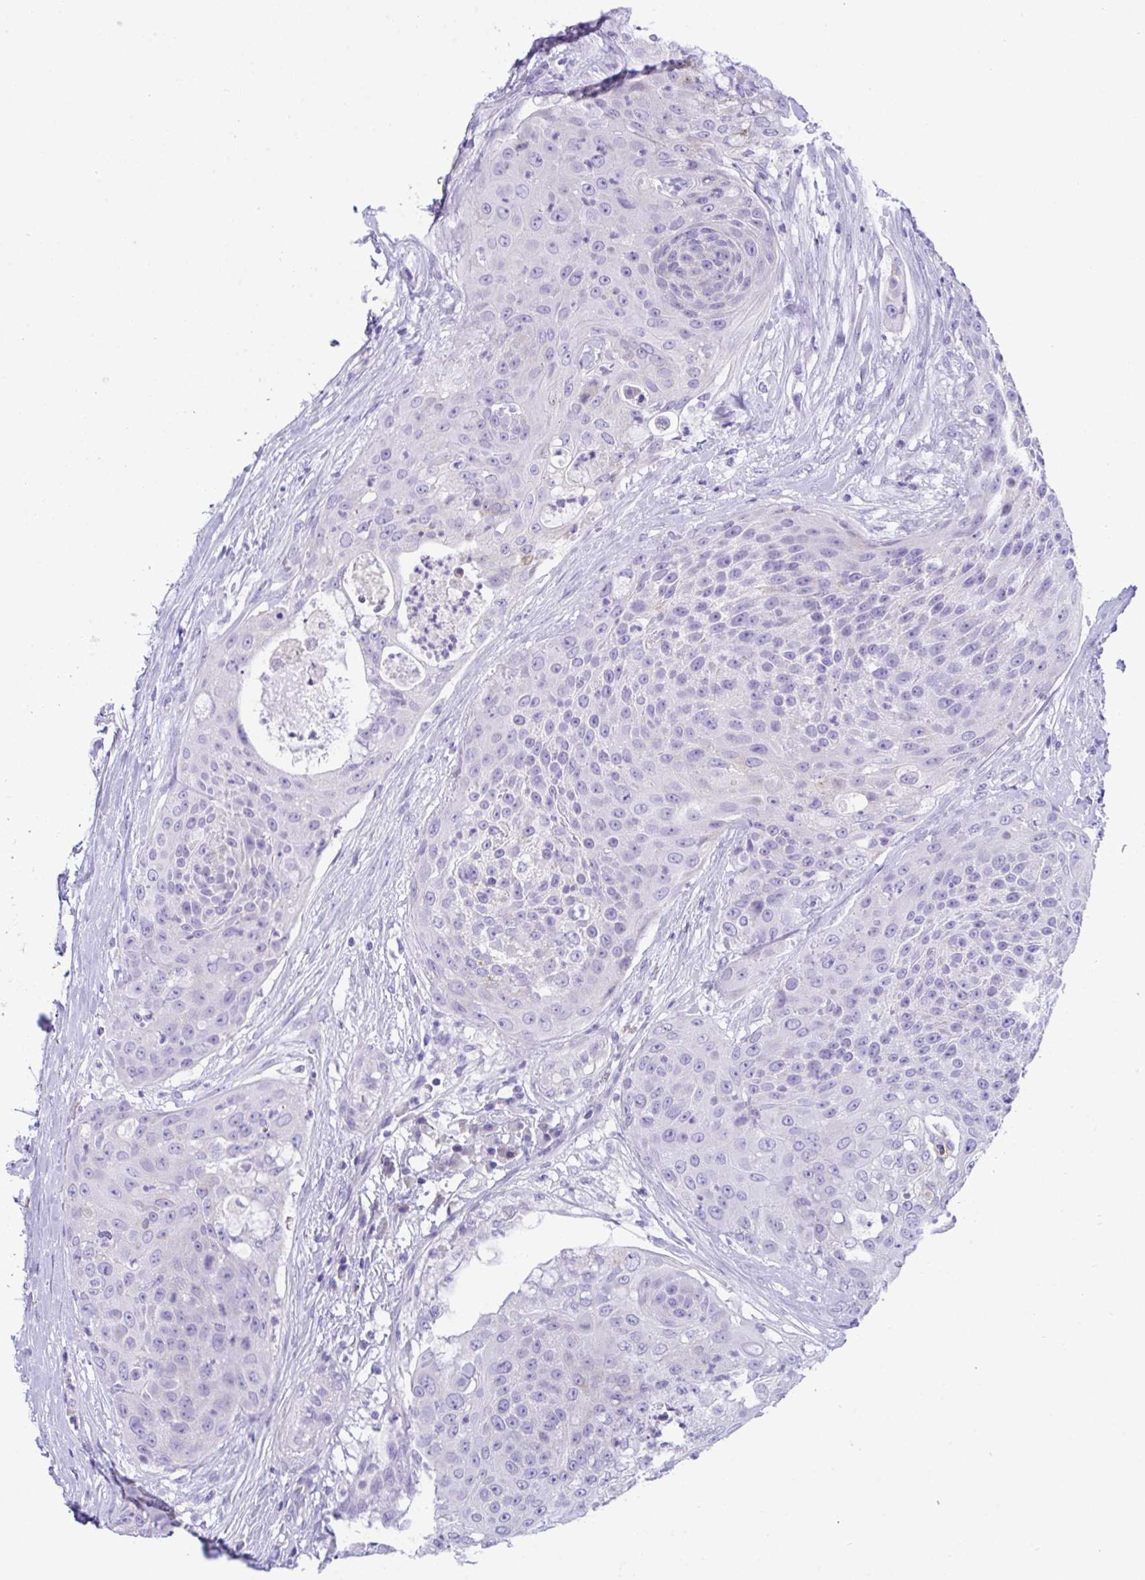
{"staining": {"intensity": "negative", "quantity": "none", "location": "none"}, "tissue": "urothelial cancer", "cell_type": "Tumor cells", "image_type": "cancer", "snomed": [{"axis": "morphology", "description": "Urothelial carcinoma, High grade"}, {"axis": "topography", "description": "Urinary bladder"}], "caption": "IHC of urothelial cancer shows no positivity in tumor cells. The staining was performed using DAB to visualize the protein expression in brown, while the nuclei were stained in blue with hematoxylin (Magnification: 20x).", "gene": "TMEM106B", "patient": {"sex": "female", "age": 63}}